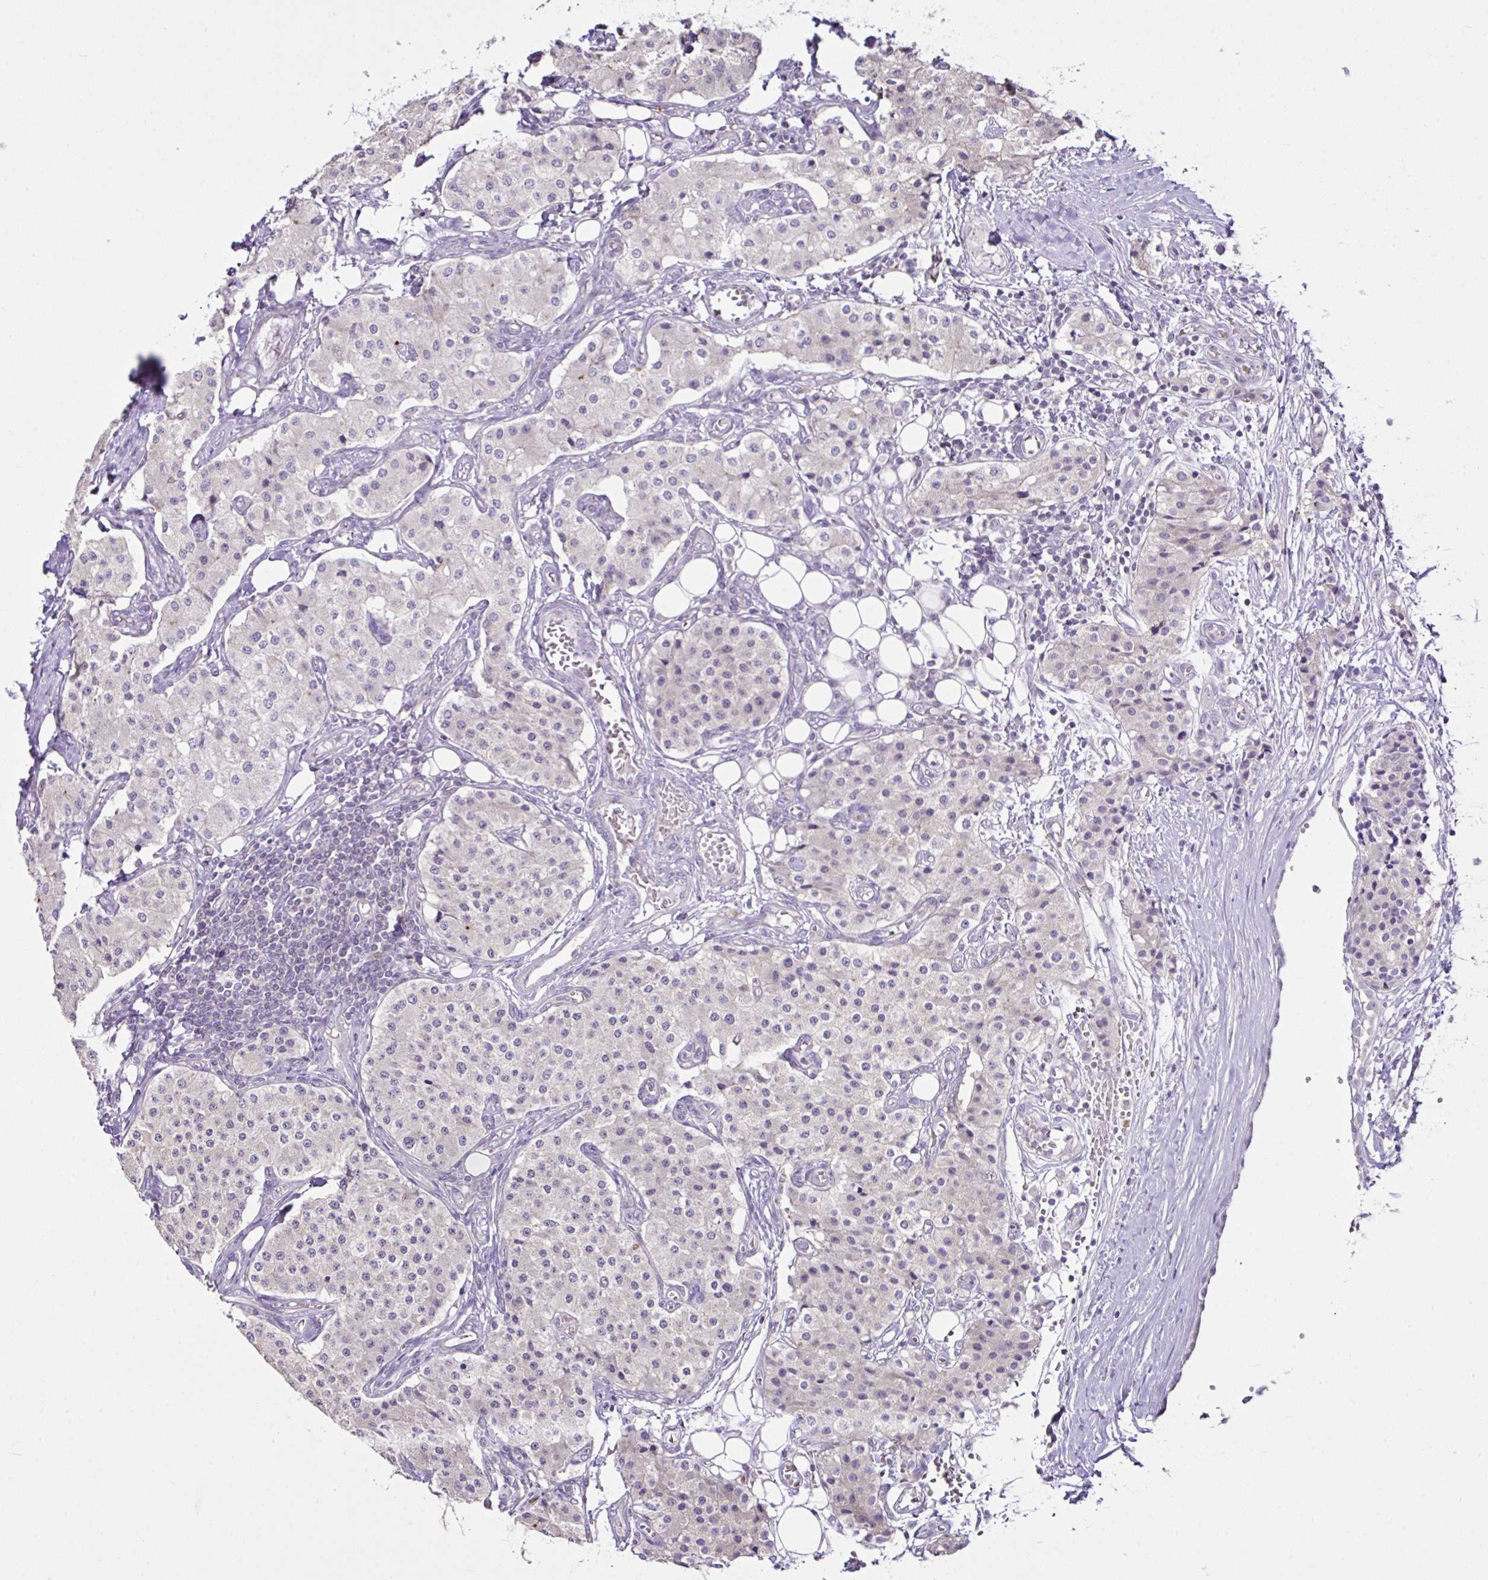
{"staining": {"intensity": "negative", "quantity": "none", "location": "none"}, "tissue": "carcinoid", "cell_type": "Tumor cells", "image_type": "cancer", "snomed": [{"axis": "morphology", "description": "Carcinoid, malignant, NOS"}, {"axis": "topography", "description": "Colon"}], "caption": "There is no significant positivity in tumor cells of carcinoid.", "gene": "D2HGDH", "patient": {"sex": "female", "age": 52}}